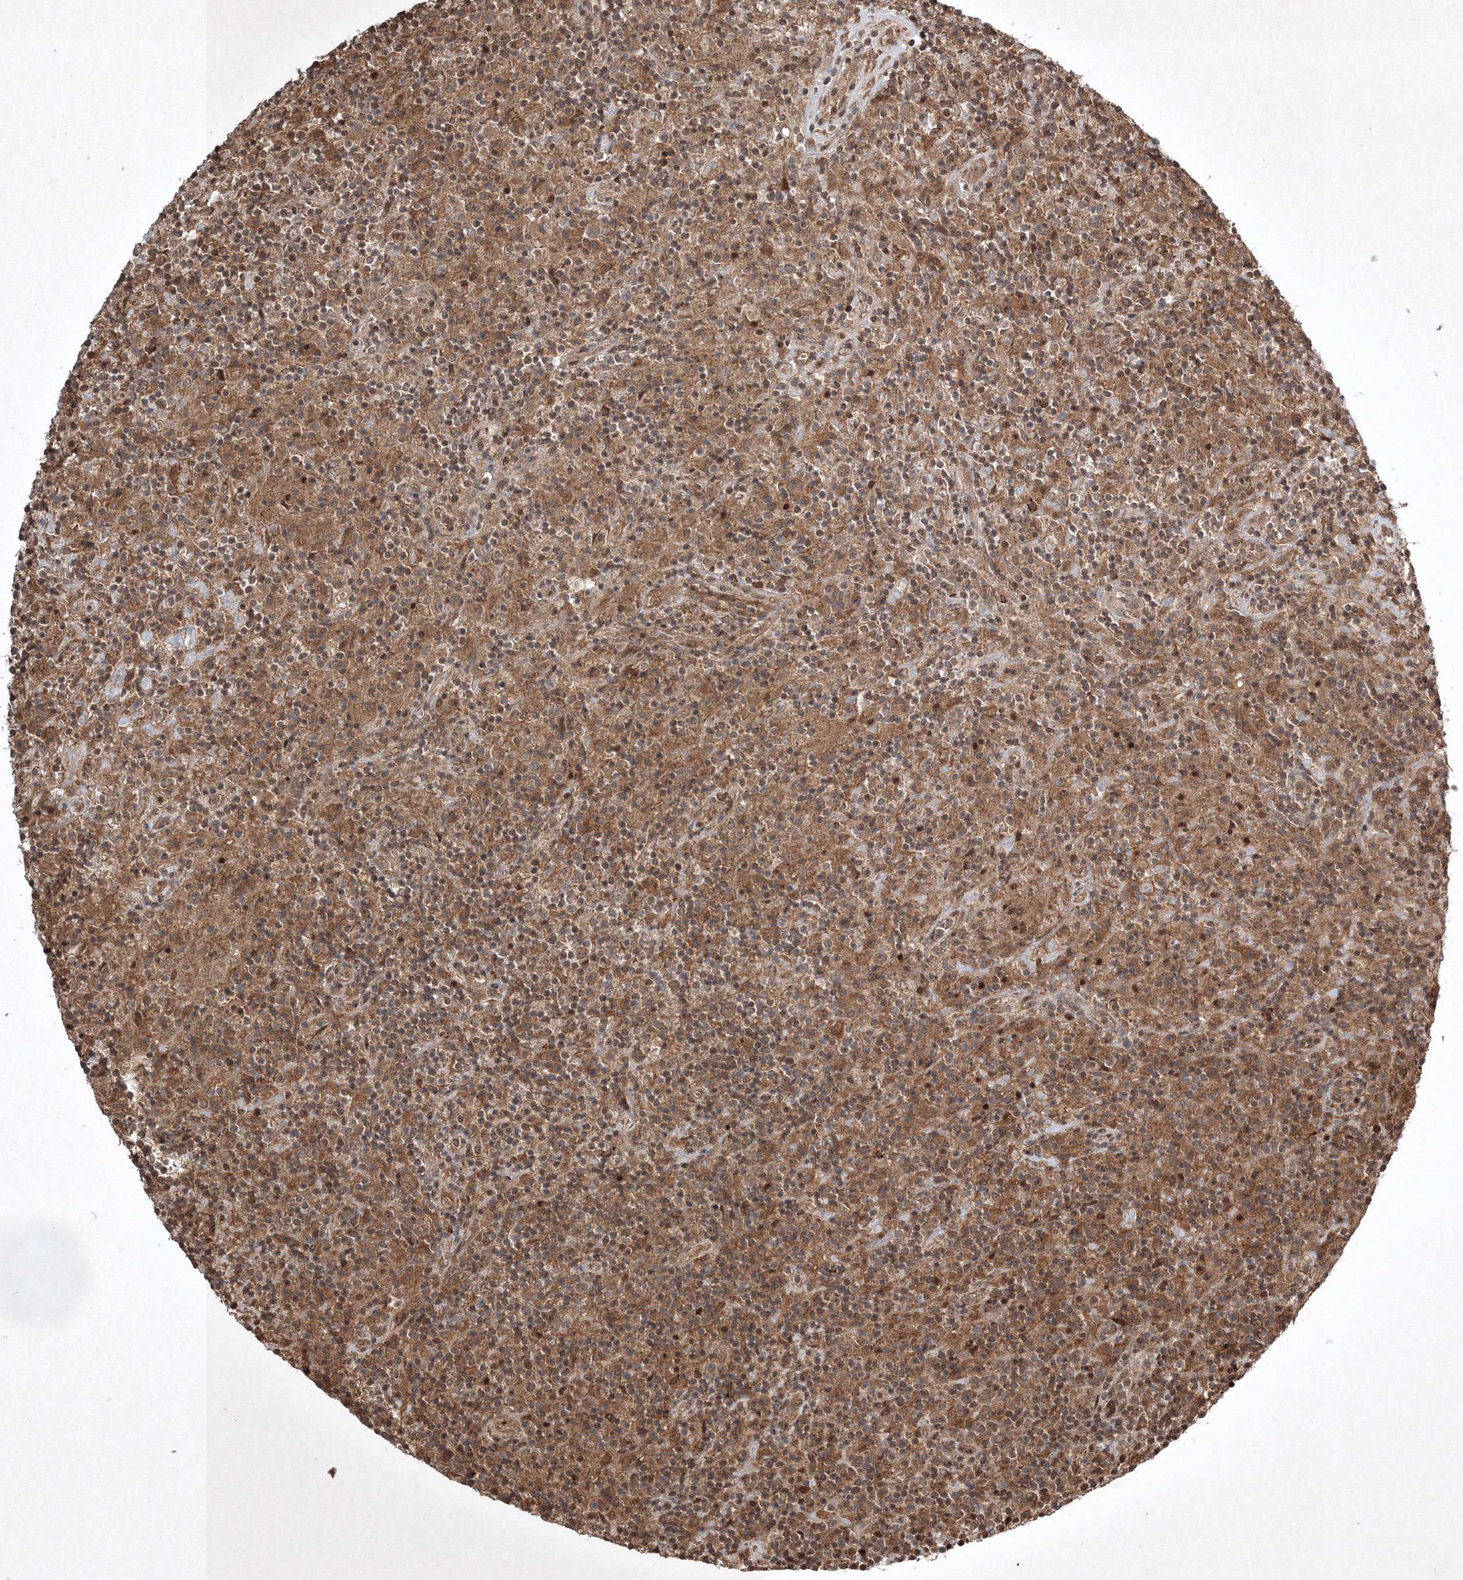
{"staining": {"intensity": "weak", "quantity": ">75%", "location": "cytoplasmic/membranous"}, "tissue": "lymphoma", "cell_type": "Tumor cells", "image_type": "cancer", "snomed": [{"axis": "morphology", "description": "Hodgkin's disease, NOS"}, {"axis": "topography", "description": "Lymph node"}], "caption": "High-magnification brightfield microscopy of Hodgkin's disease stained with DAB (3,3'-diaminobenzidine) (brown) and counterstained with hematoxylin (blue). tumor cells exhibit weak cytoplasmic/membranous positivity is identified in approximately>75% of cells. The staining was performed using DAB (3,3'-diaminobenzidine), with brown indicating positive protein expression. Nuclei are stained blue with hematoxylin.", "gene": "PLTP", "patient": {"sex": "male", "age": 70}}